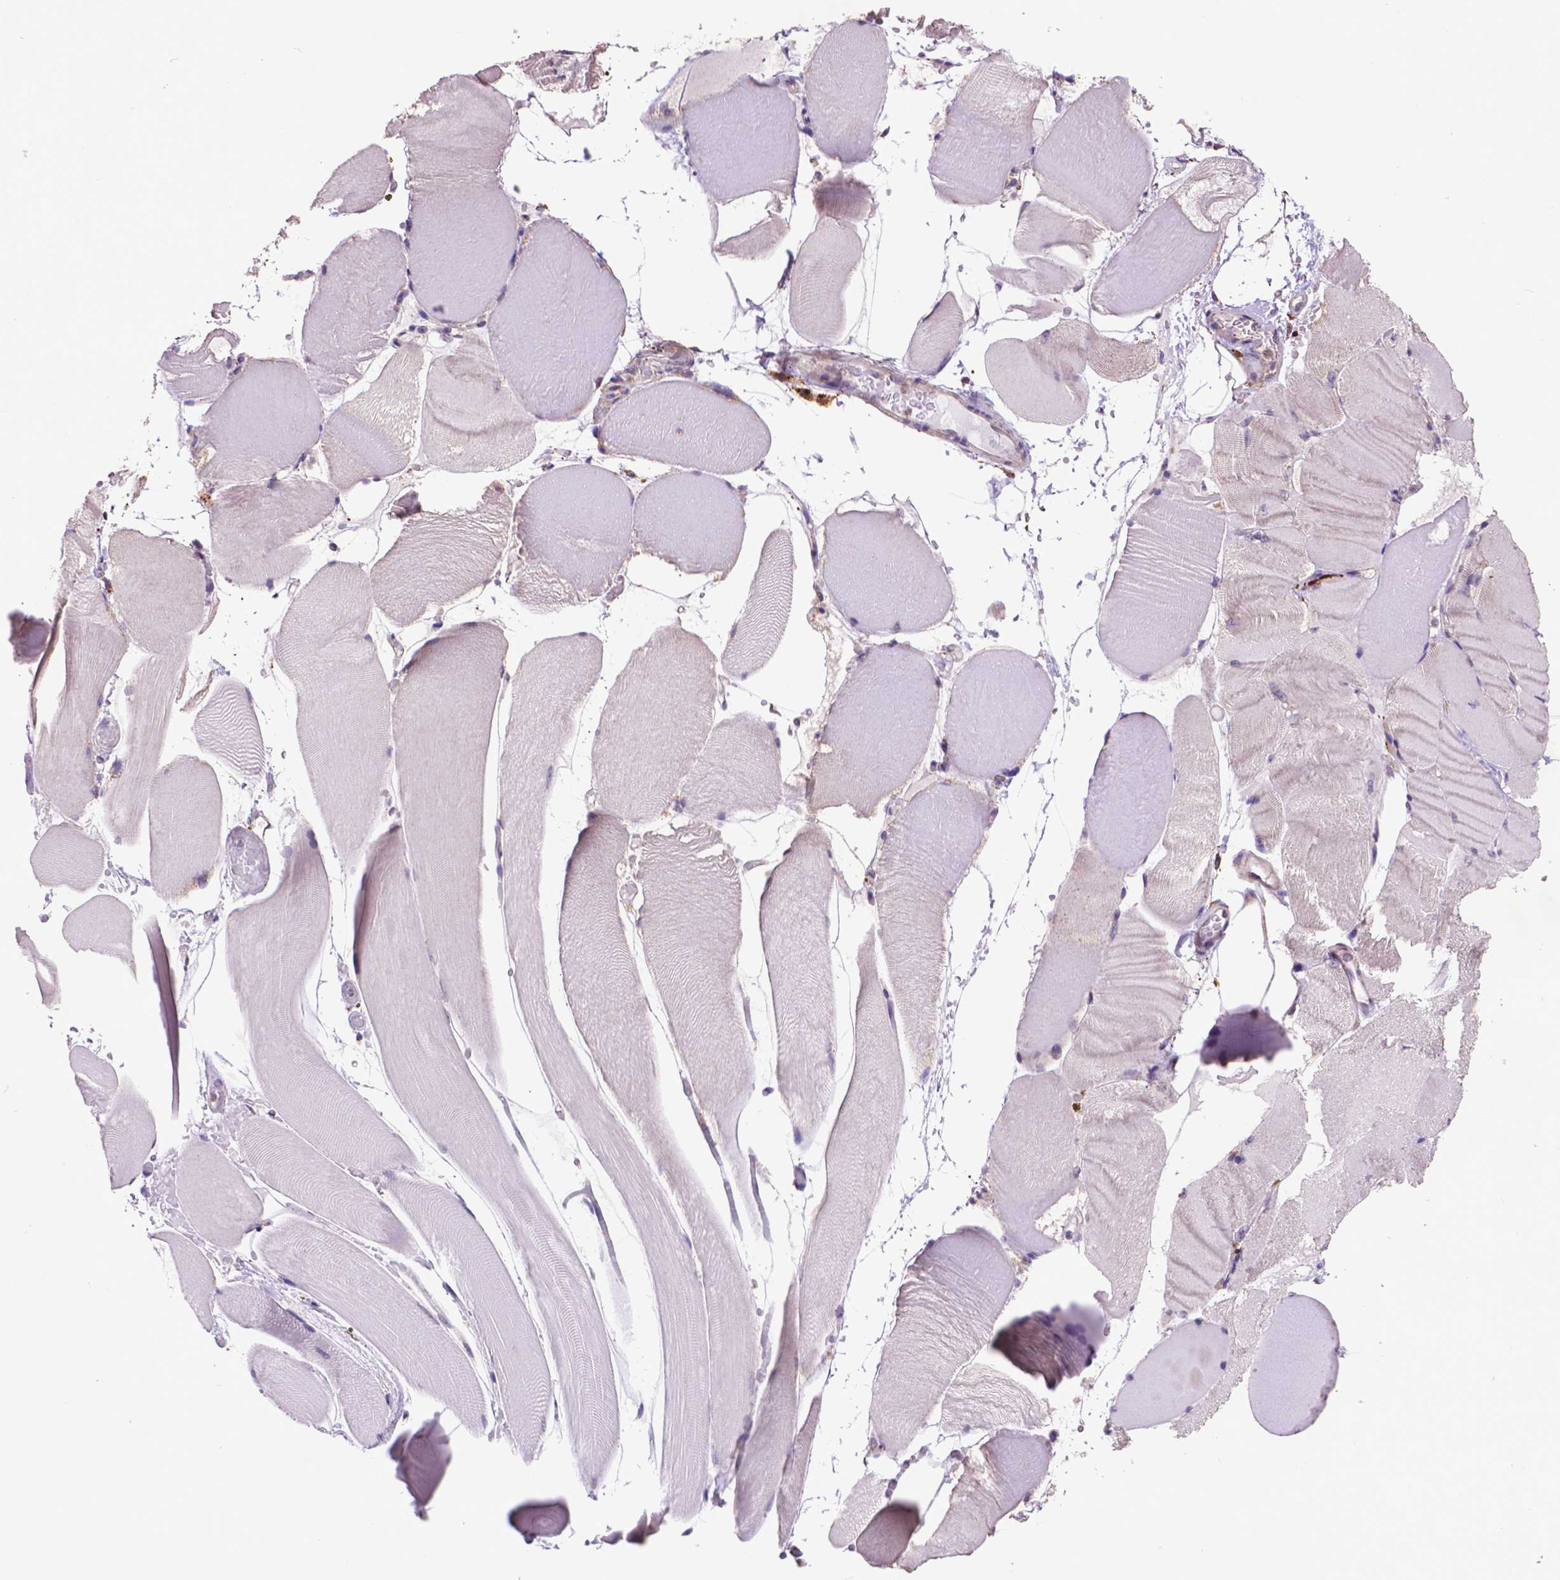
{"staining": {"intensity": "negative", "quantity": "none", "location": "none"}, "tissue": "skeletal muscle", "cell_type": "Myocytes", "image_type": "normal", "snomed": [{"axis": "morphology", "description": "Normal tissue, NOS"}, {"axis": "topography", "description": "Skeletal muscle"}], "caption": "Human skeletal muscle stained for a protein using immunohistochemistry (IHC) demonstrates no staining in myocytes.", "gene": "GLB1", "patient": {"sex": "female", "age": 37}}